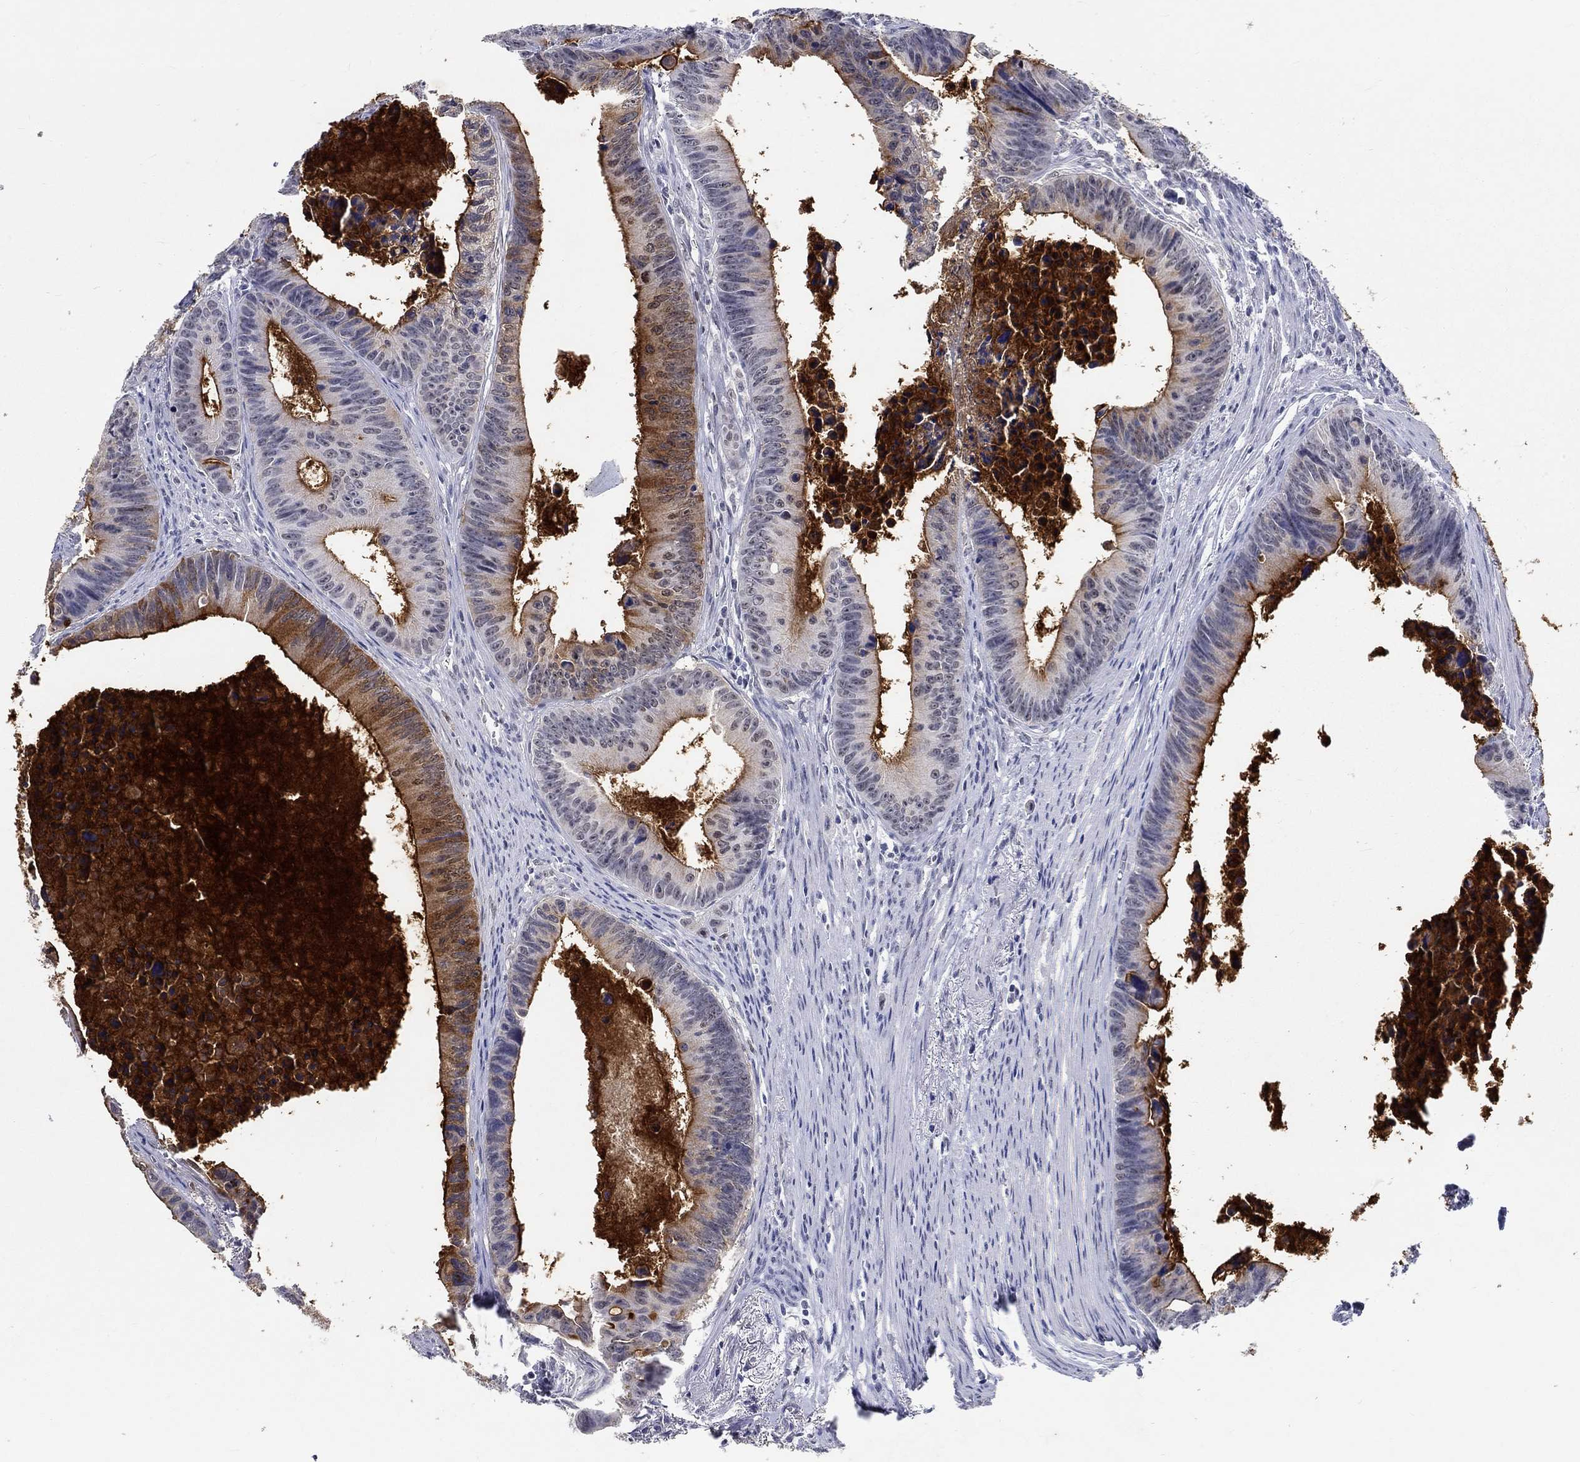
{"staining": {"intensity": "strong", "quantity": "<25%", "location": "cytoplasmic/membranous"}, "tissue": "colorectal cancer", "cell_type": "Tumor cells", "image_type": "cancer", "snomed": [{"axis": "morphology", "description": "Adenocarcinoma, NOS"}, {"axis": "topography", "description": "Colon"}], "caption": "Protein positivity by immunohistochemistry shows strong cytoplasmic/membranous expression in about <25% of tumor cells in colorectal cancer.", "gene": "GRIN1", "patient": {"sex": "female", "age": 87}}